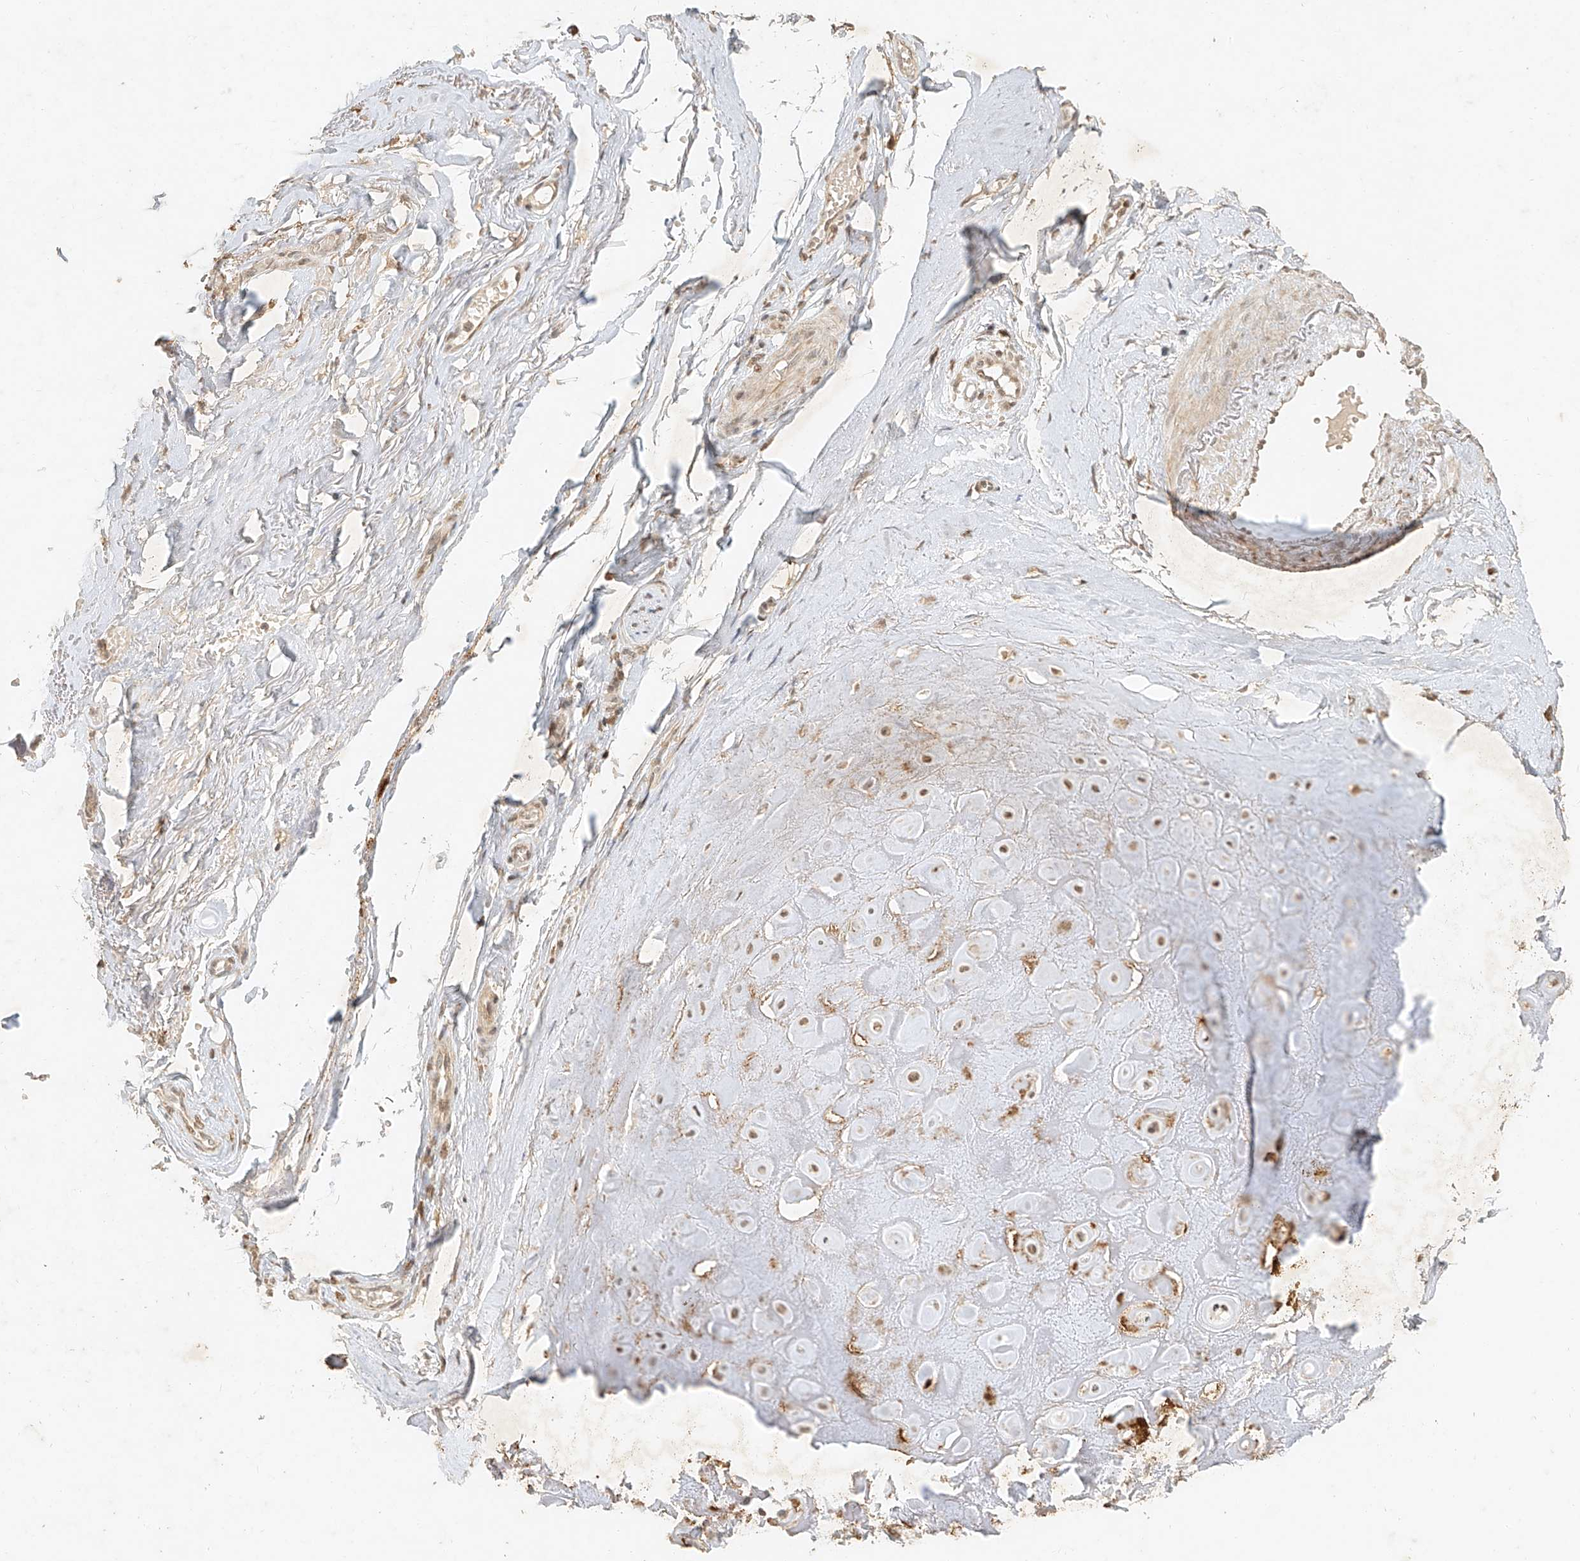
{"staining": {"intensity": "weak", "quantity": ">75%", "location": "cytoplasmic/membranous"}, "tissue": "adipose tissue", "cell_type": "Adipocytes", "image_type": "normal", "snomed": [{"axis": "morphology", "description": "Normal tissue, NOS"}, {"axis": "morphology", "description": "Basal cell carcinoma"}, {"axis": "topography", "description": "Skin"}], "caption": "Immunohistochemistry micrograph of unremarkable adipose tissue: adipose tissue stained using IHC reveals low levels of weak protein expression localized specifically in the cytoplasmic/membranous of adipocytes, appearing as a cytoplasmic/membranous brown color.", "gene": "CXorf58", "patient": {"sex": "female", "age": 89}}